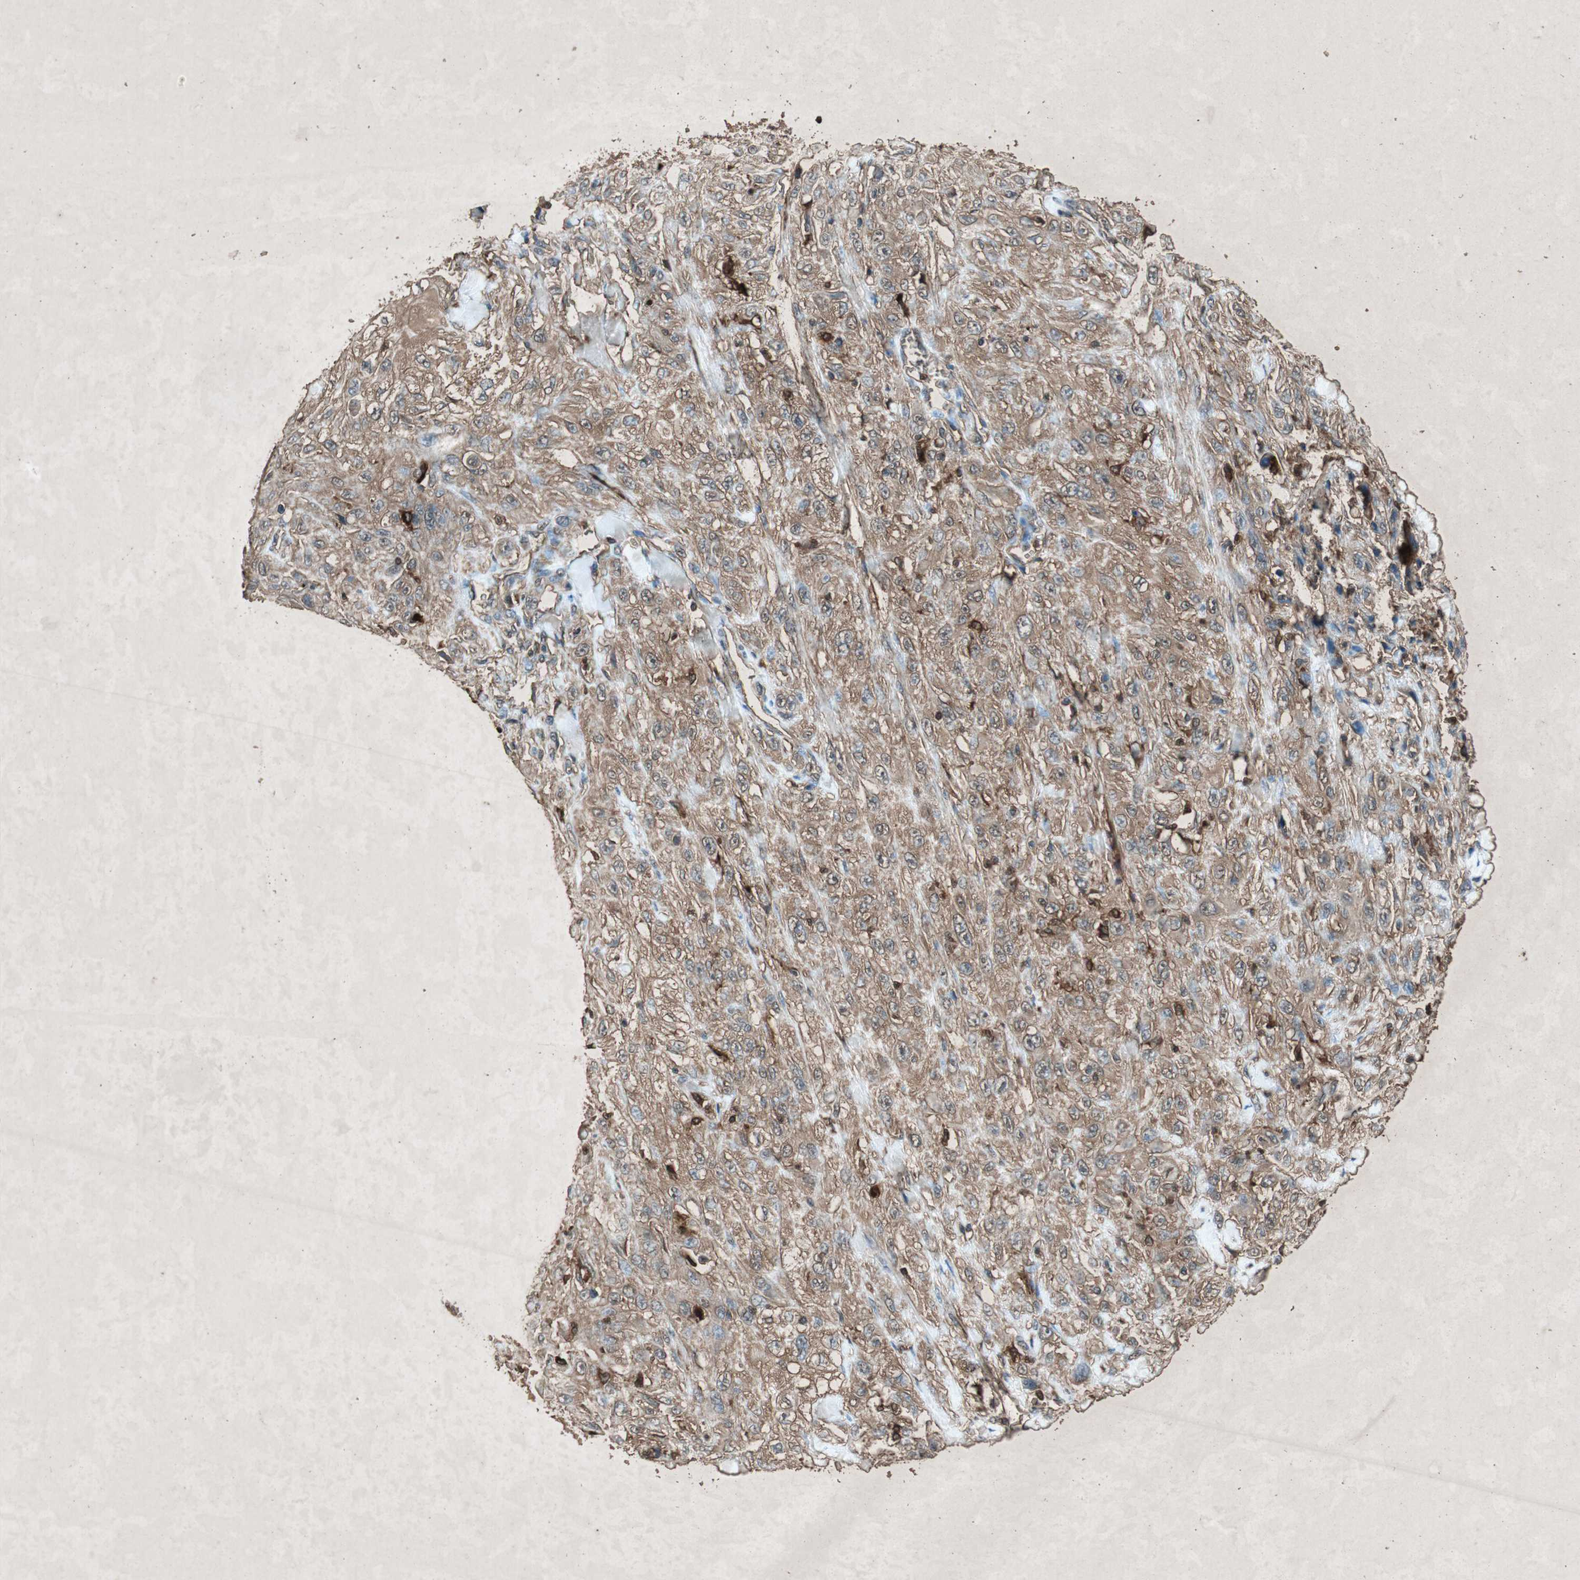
{"staining": {"intensity": "weak", "quantity": "25%-75%", "location": "cytoplasmic/membranous"}, "tissue": "skin cancer", "cell_type": "Tumor cells", "image_type": "cancer", "snomed": [{"axis": "morphology", "description": "Squamous cell carcinoma, NOS"}, {"axis": "morphology", "description": "Squamous cell carcinoma, metastatic, NOS"}, {"axis": "topography", "description": "Skin"}, {"axis": "topography", "description": "Lymph node"}], "caption": "Skin cancer was stained to show a protein in brown. There is low levels of weak cytoplasmic/membranous staining in about 25%-75% of tumor cells. The staining is performed using DAB (3,3'-diaminobenzidine) brown chromogen to label protein expression. The nuclei are counter-stained blue using hematoxylin.", "gene": "TYROBP", "patient": {"sex": "male", "age": 75}}